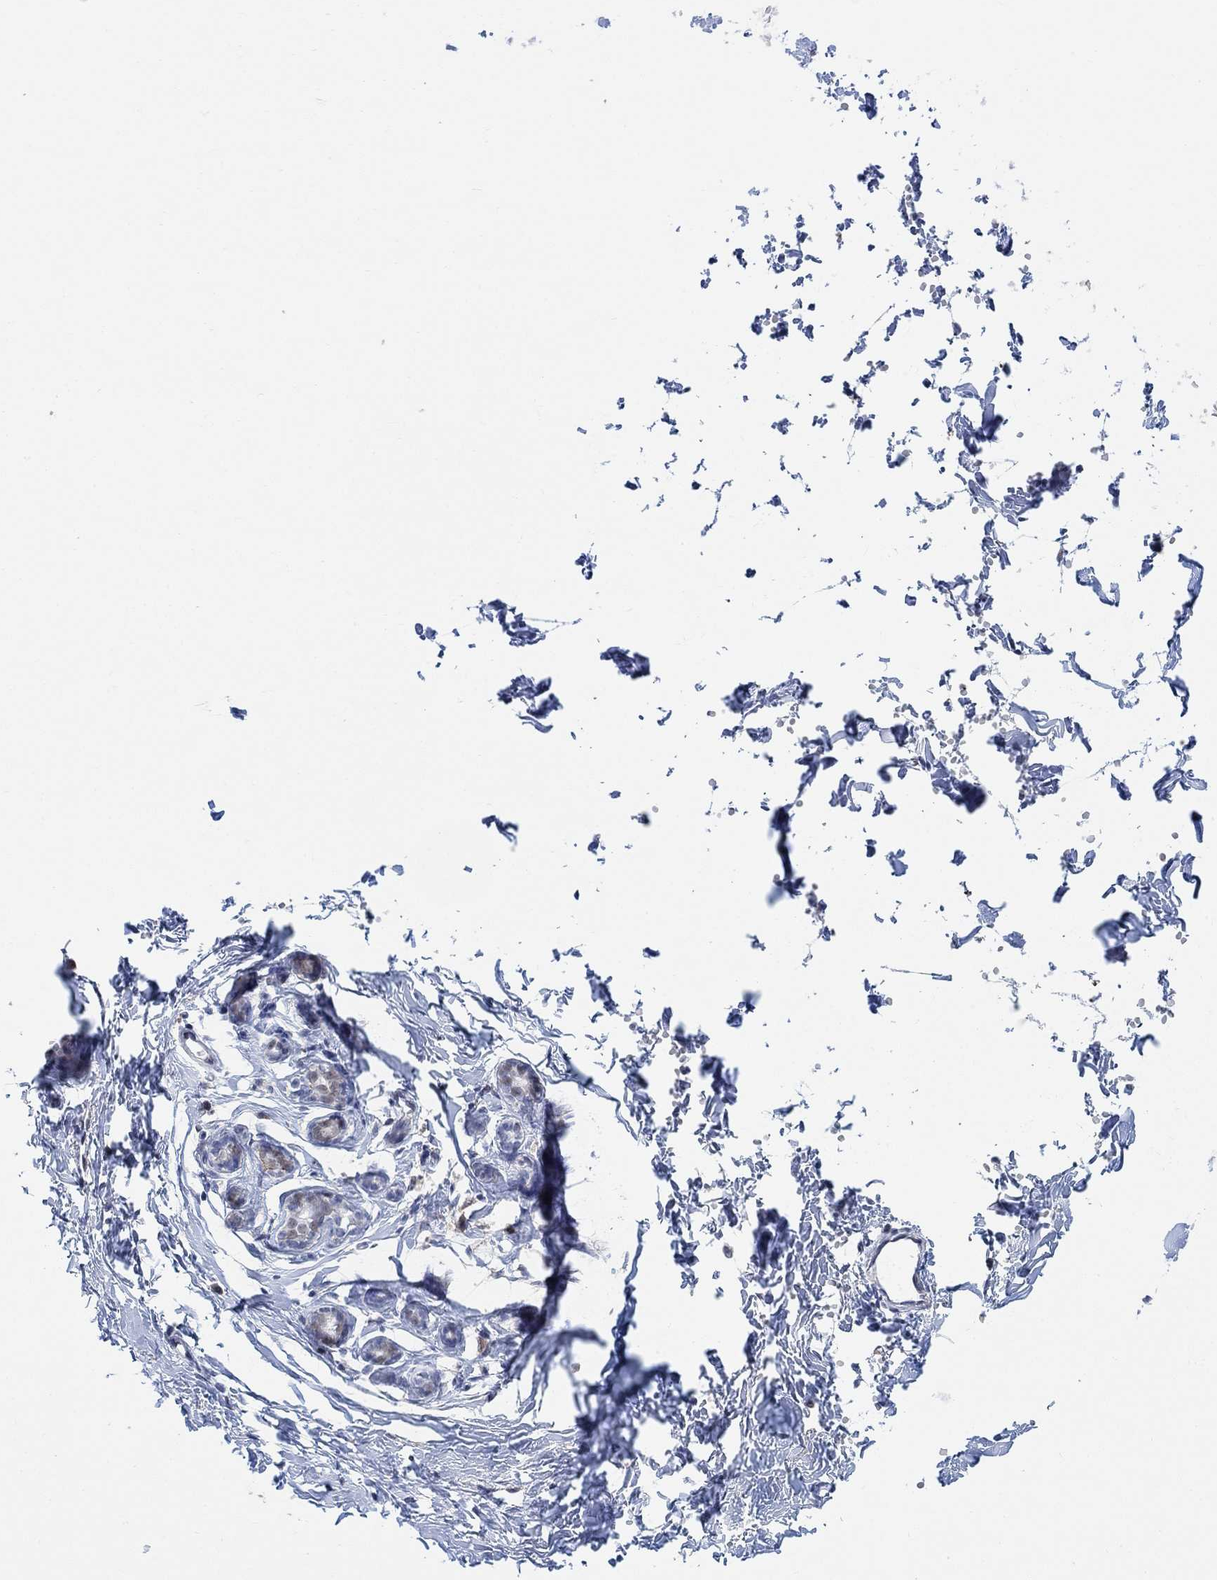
{"staining": {"intensity": "negative", "quantity": "none", "location": "none"}, "tissue": "breast", "cell_type": "Adipocytes", "image_type": "normal", "snomed": [{"axis": "morphology", "description": "Normal tissue, NOS"}, {"axis": "topography", "description": "Breast"}], "caption": "Immunohistochemical staining of benign breast exhibits no significant positivity in adipocytes.", "gene": "PWWP2B", "patient": {"sex": "female", "age": 37}}